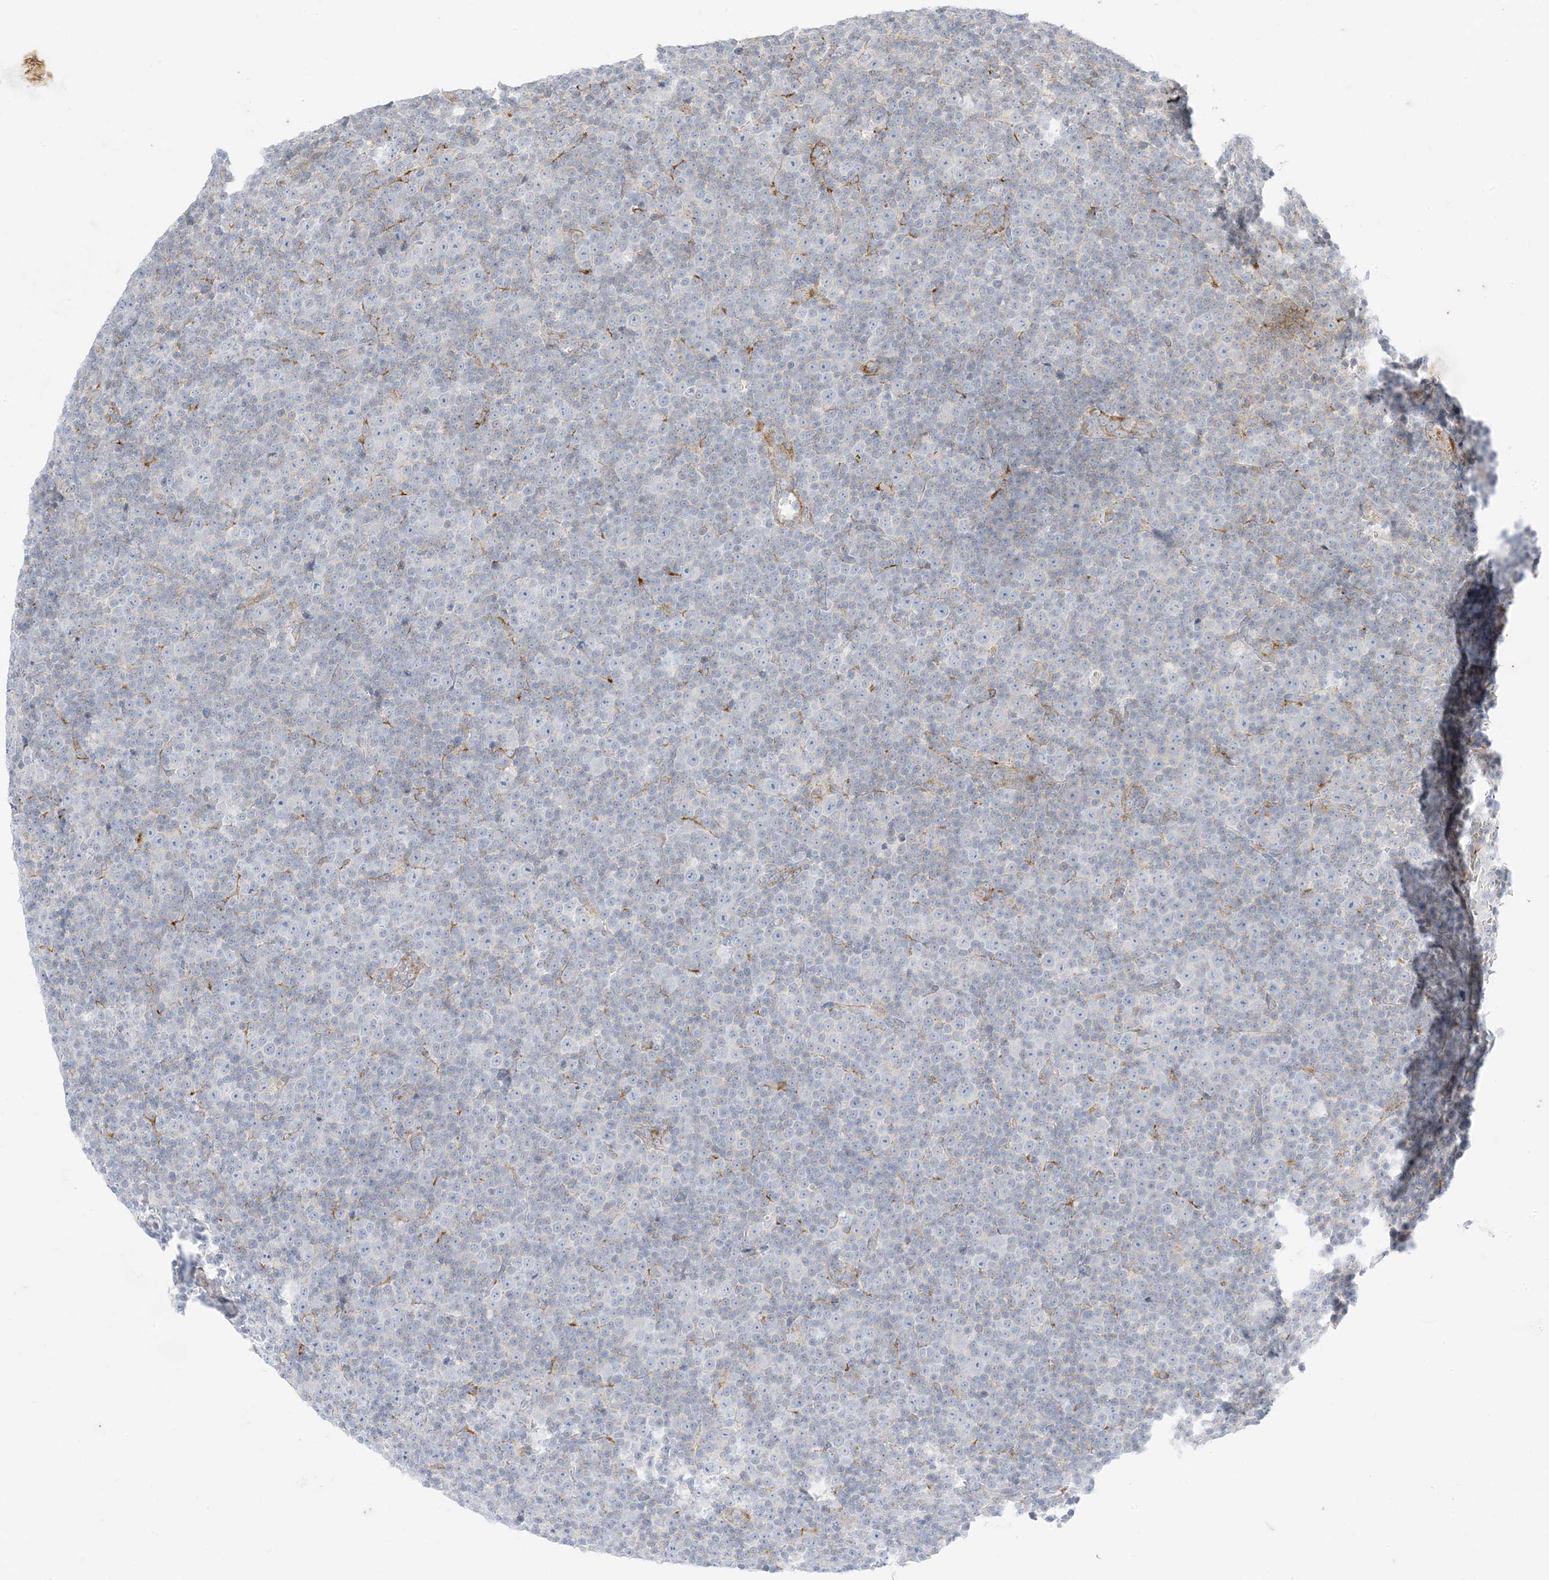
{"staining": {"intensity": "negative", "quantity": "none", "location": "none"}, "tissue": "lymphoma", "cell_type": "Tumor cells", "image_type": "cancer", "snomed": [{"axis": "morphology", "description": "Malignant lymphoma, non-Hodgkin's type, Low grade"}, {"axis": "topography", "description": "Lymph node"}], "caption": "This photomicrograph is of malignant lymphoma, non-Hodgkin's type (low-grade) stained with immunohistochemistry (IHC) to label a protein in brown with the nuclei are counter-stained blue. There is no staining in tumor cells. (Stains: DAB IHC with hematoxylin counter stain, Microscopy: brightfield microscopy at high magnification).", "gene": "RAC1", "patient": {"sex": "female", "age": 67}}